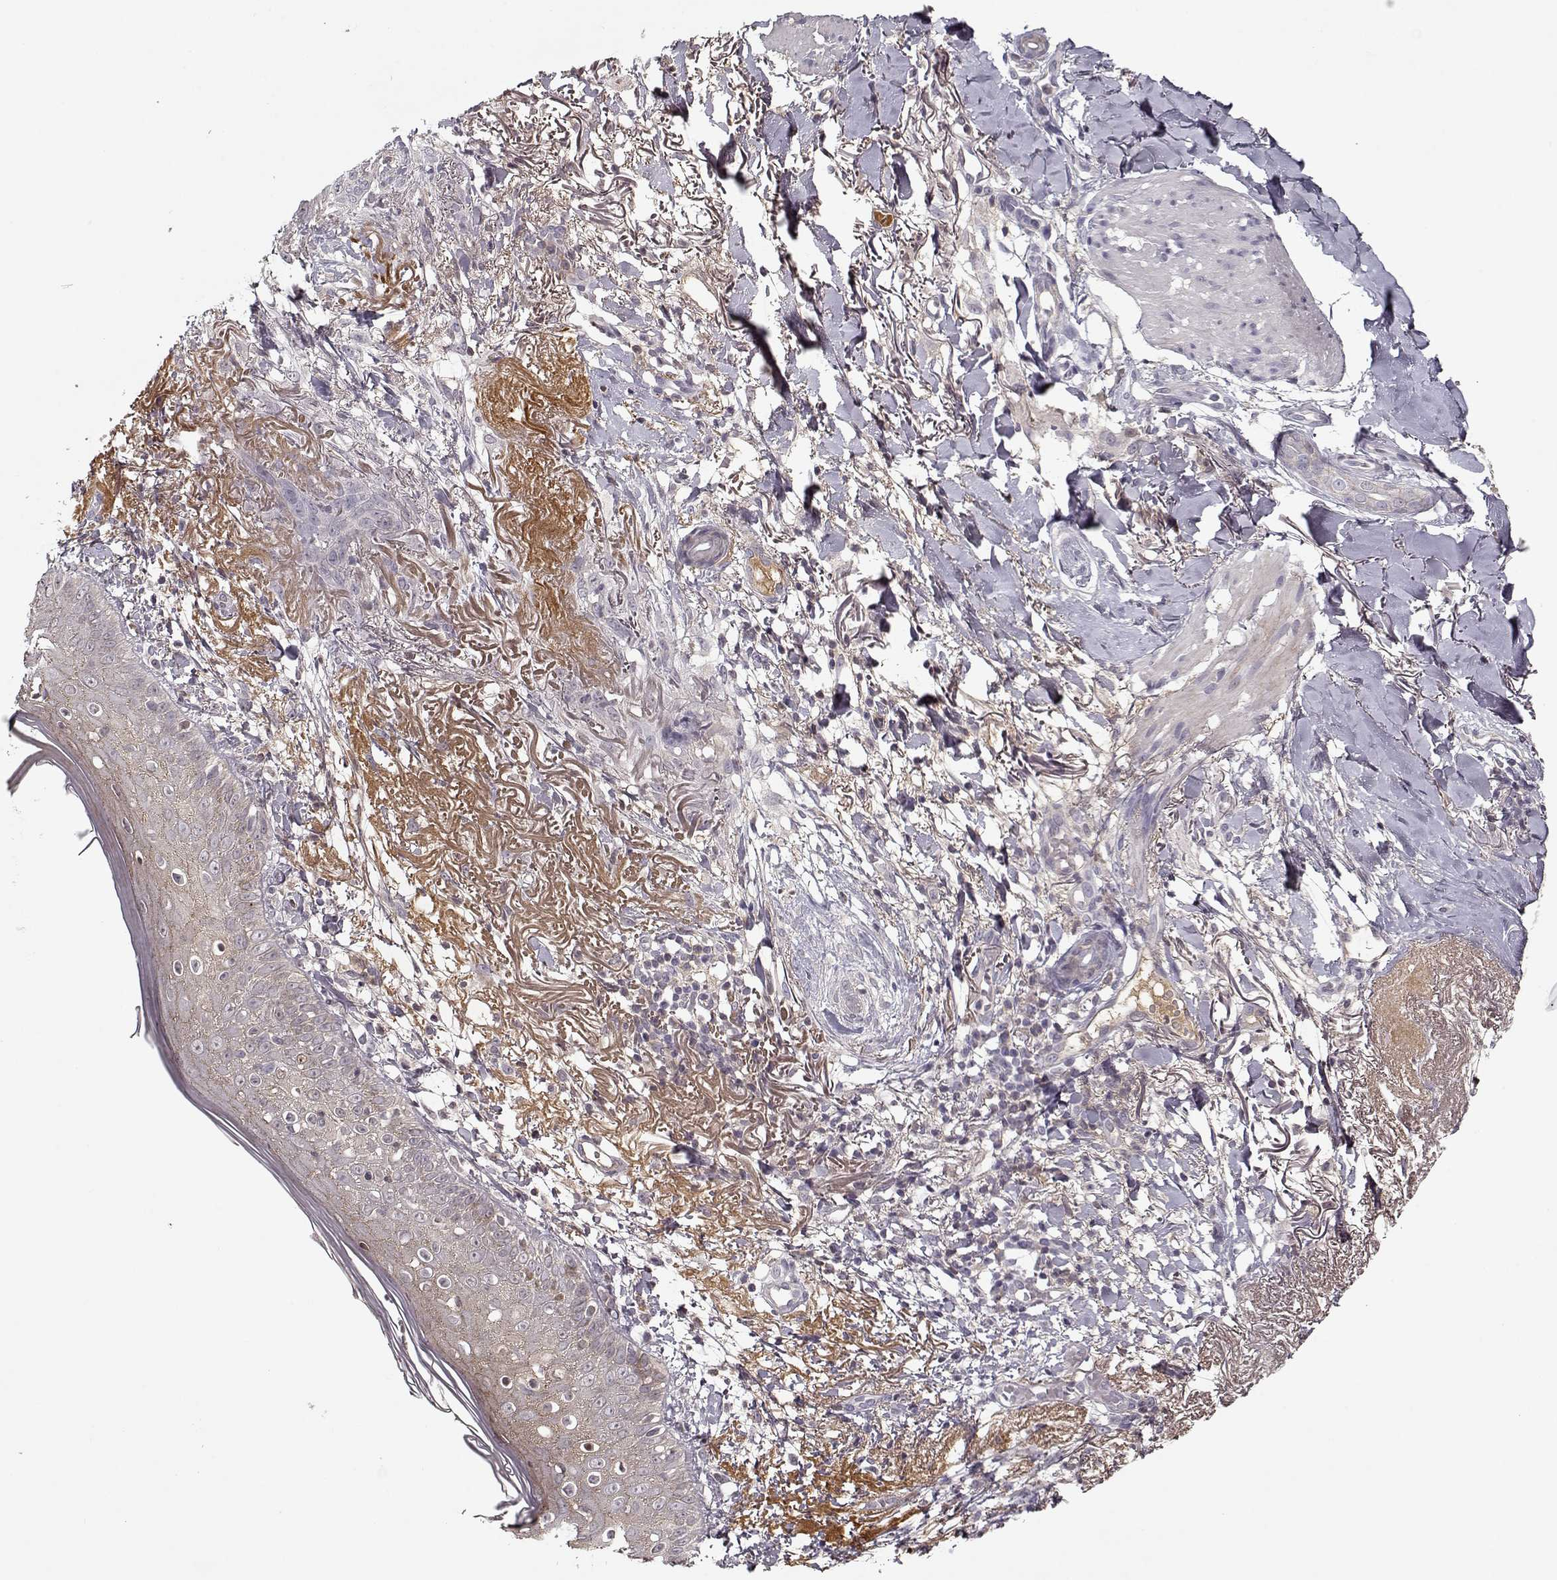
{"staining": {"intensity": "negative", "quantity": "none", "location": "none"}, "tissue": "skin cancer", "cell_type": "Tumor cells", "image_type": "cancer", "snomed": [{"axis": "morphology", "description": "Normal tissue, NOS"}, {"axis": "morphology", "description": "Basal cell carcinoma"}, {"axis": "topography", "description": "Skin"}], "caption": "A high-resolution micrograph shows immunohistochemistry staining of skin cancer, which exhibits no significant staining in tumor cells. (DAB (3,3'-diaminobenzidine) immunohistochemistry visualized using brightfield microscopy, high magnification).", "gene": "AFM", "patient": {"sex": "male", "age": 84}}